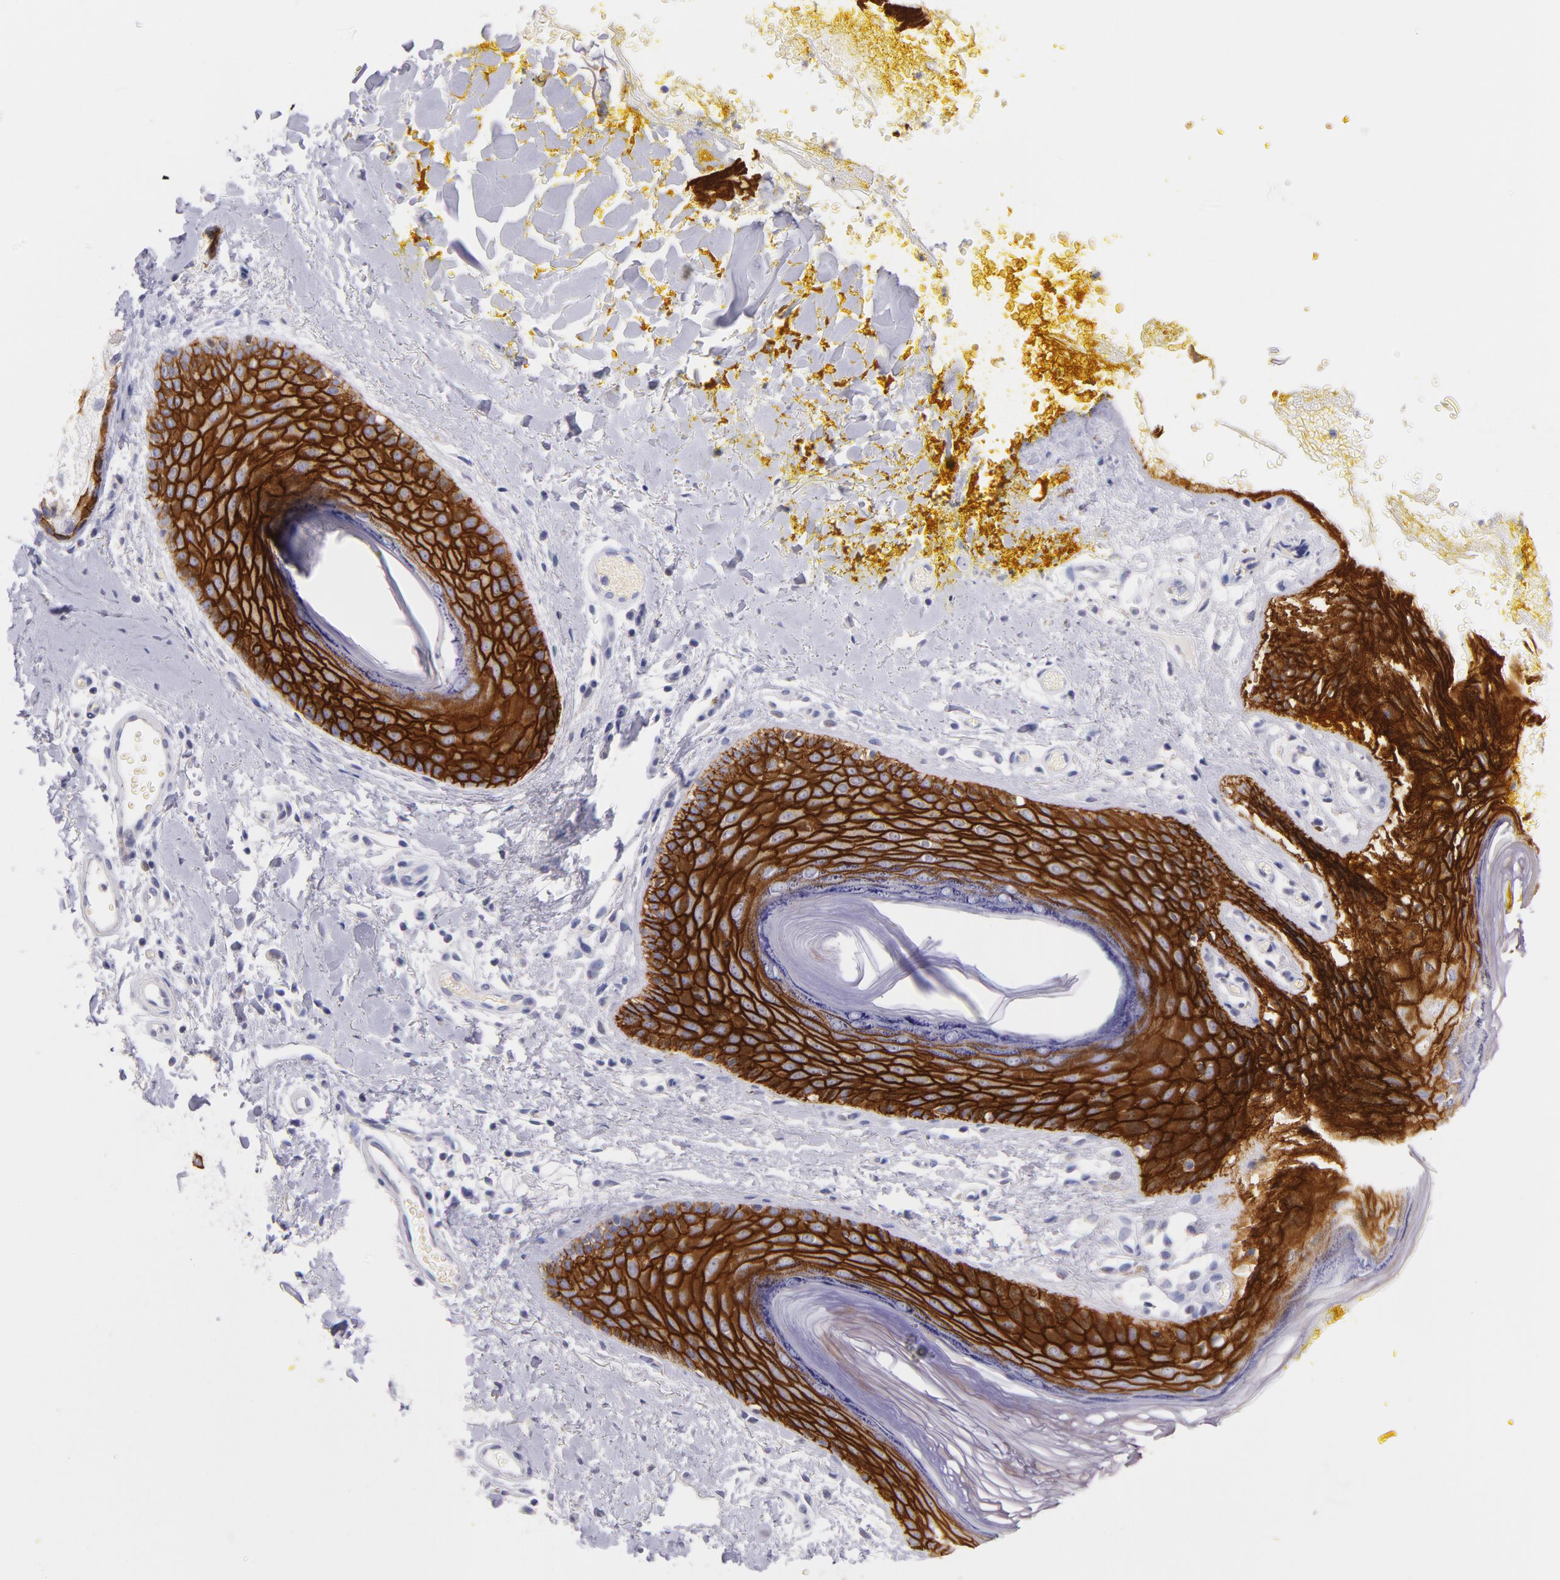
{"staining": {"intensity": "strong", "quantity": ">75%", "location": "cytoplasmic/membranous"}, "tissue": "skin", "cell_type": "Epidermal cells", "image_type": "normal", "snomed": [{"axis": "morphology", "description": "Normal tissue, NOS"}, {"axis": "topography", "description": "Skin"}, {"axis": "topography", "description": "Anal"}], "caption": "Protein expression by immunohistochemistry (IHC) exhibits strong cytoplasmic/membranous positivity in about >75% of epidermal cells in benign skin.", "gene": "CD44", "patient": {"sex": "male", "age": 61}}